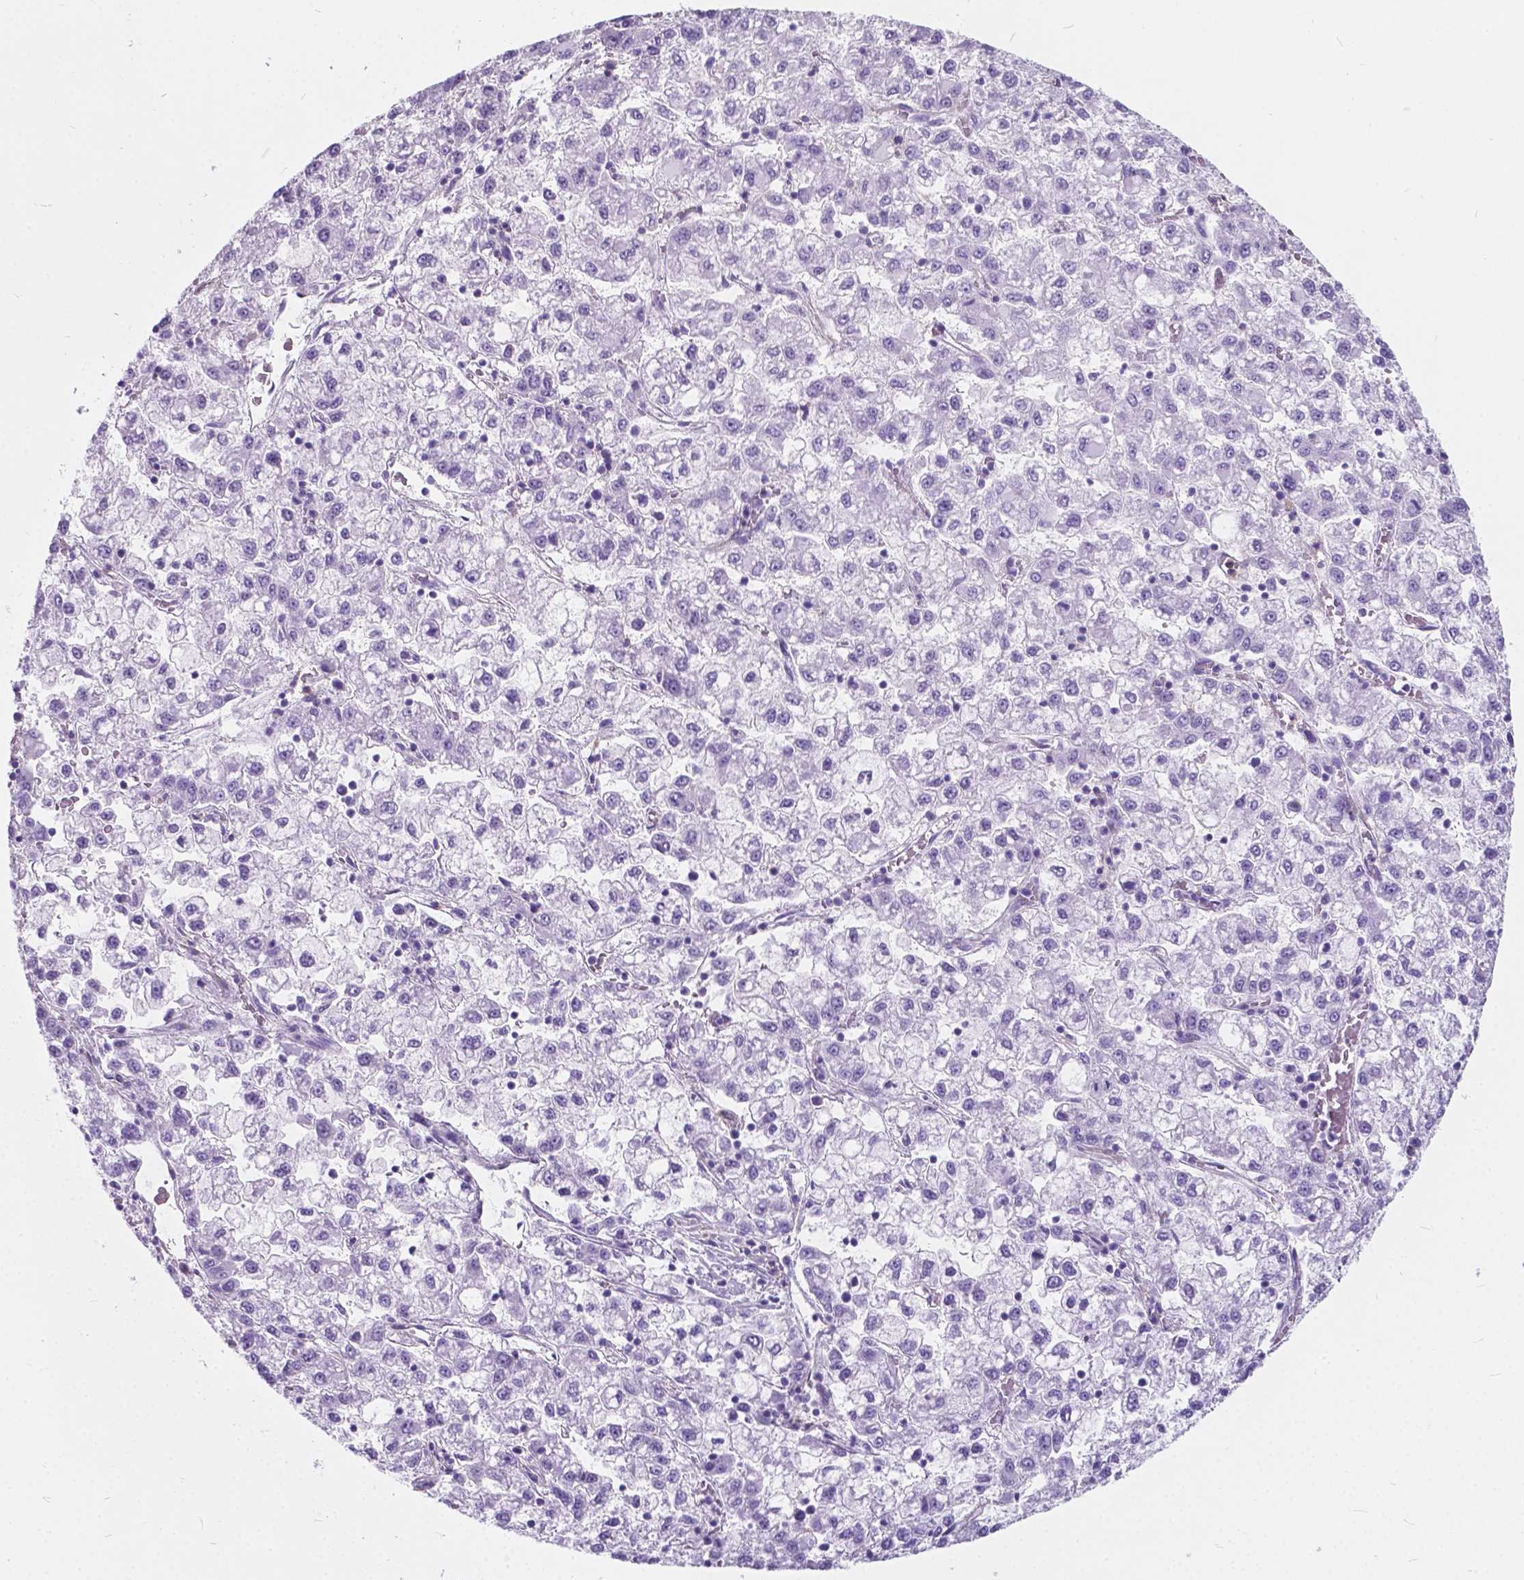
{"staining": {"intensity": "negative", "quantity": "none", "location": "none"}, "tissue": "liver cancer", "cell_type": "Tumor cells", "image_type": "cancer", "snomed": [{"axis": "morphology", "description": "Carcinoma, Hepatocellular, NOS"}, {"axis": "topography", "description": "Liver"}], "caption": "High magnification brightfield microscopy of liver hepatocellular carcinoma stained with DAB (3,3'-diaminobenzidine) (brown) and counterstained with hematoxylin (blue): tumor cells show no significant positivity. The staining is performed using DAB (3,3'-diaminobenzidine) brown chromogen with nuclei counter-stained in using hematoxylin.", "gene": "KIAA0040", "patient": {"sex": "male", "age": 40}}